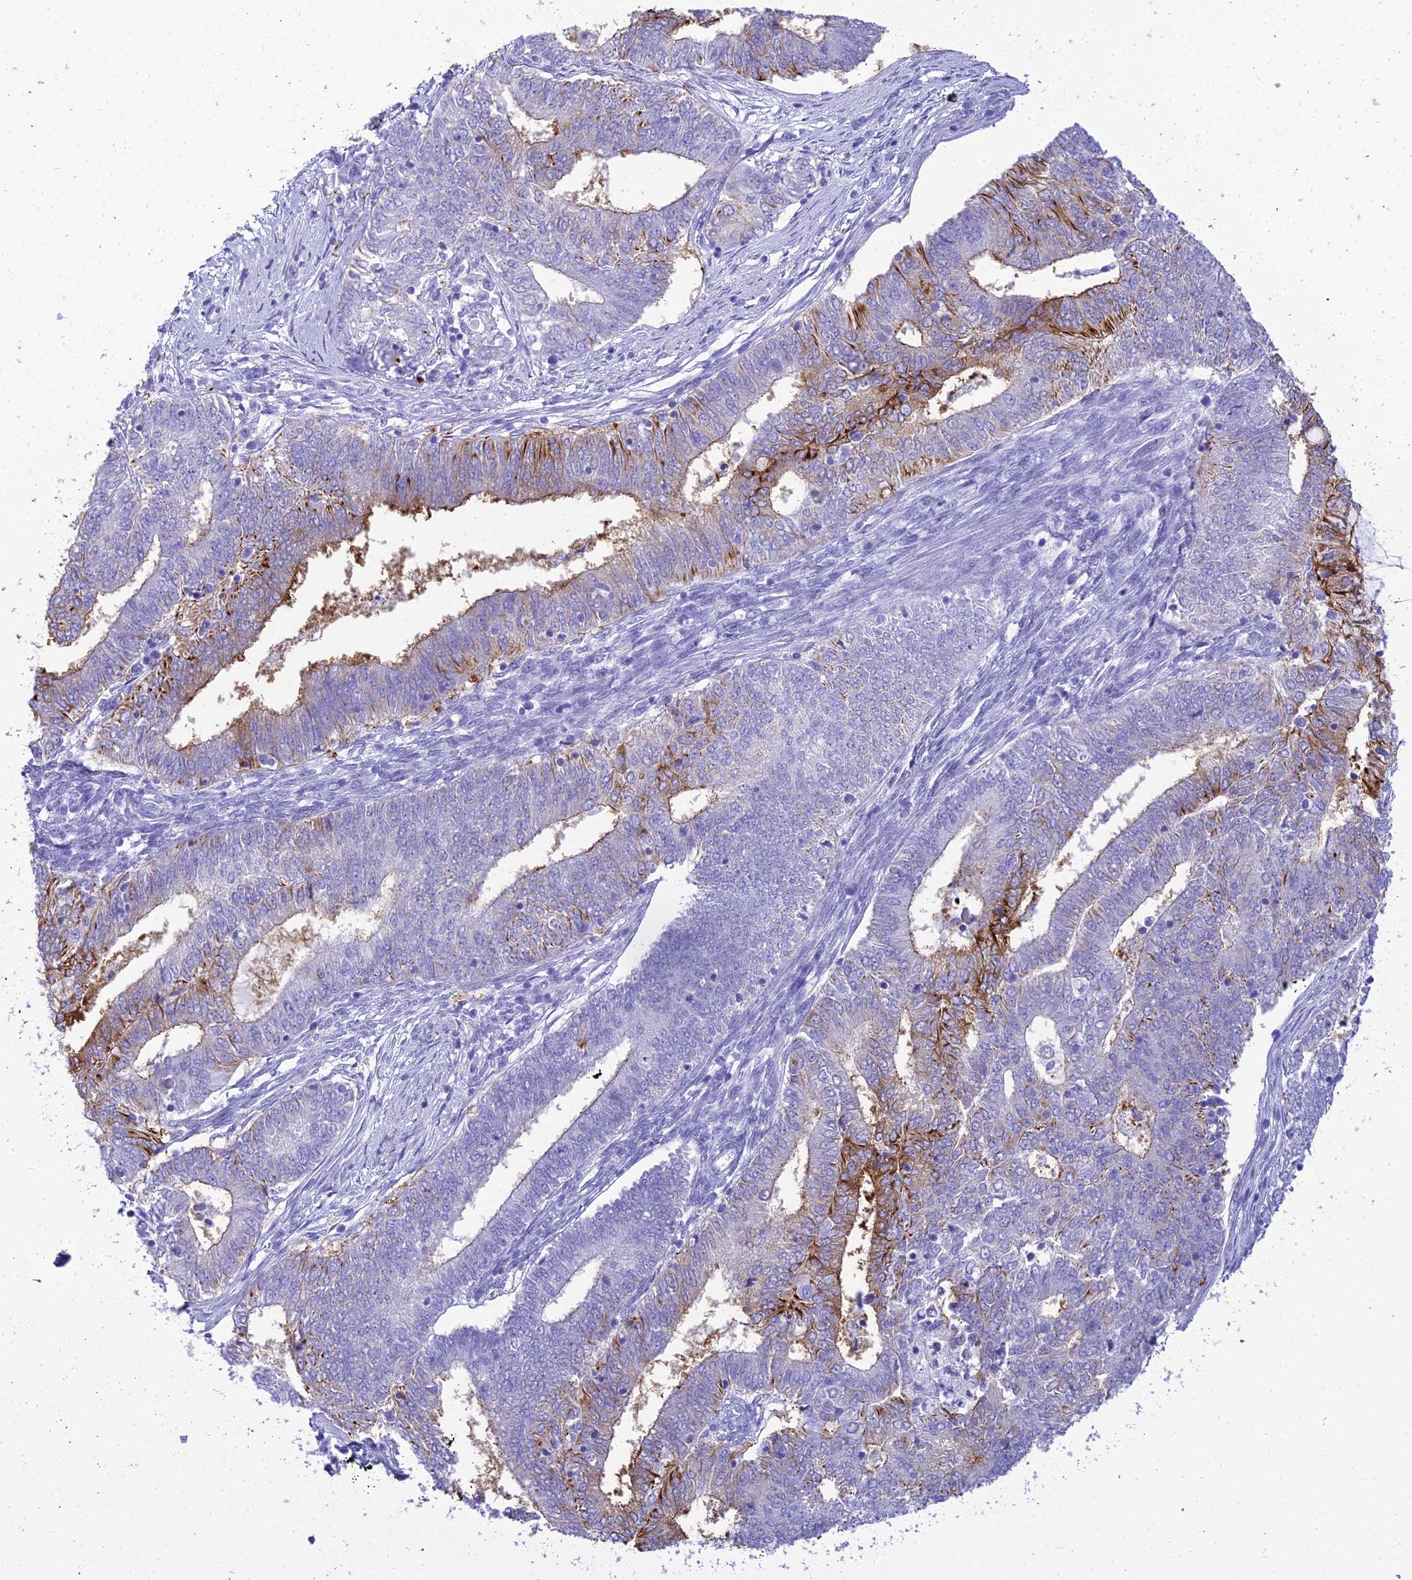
{"staining": {"intensity": "moderate", "quantity": "<25%", "location": "cytoplasmic/membranous"}, "tissue": "endometrial cancer", "cell_type": "Tumor cells", "image_type": "cancer", "snomed": [{"axis": "morphology", "description": "Adenocarcinoma, NOS"}, {"axis": "topography", "description": "Endometrium"}], "caption": "Immunohistochemical staining of human adenocarcinoma (endometrial) reveals moderate cytoplasmic/membranous protein staining in about <25% of tumor cells.", "gene": "ZNF442", "patient": {"sex": "female", "age": 62}}